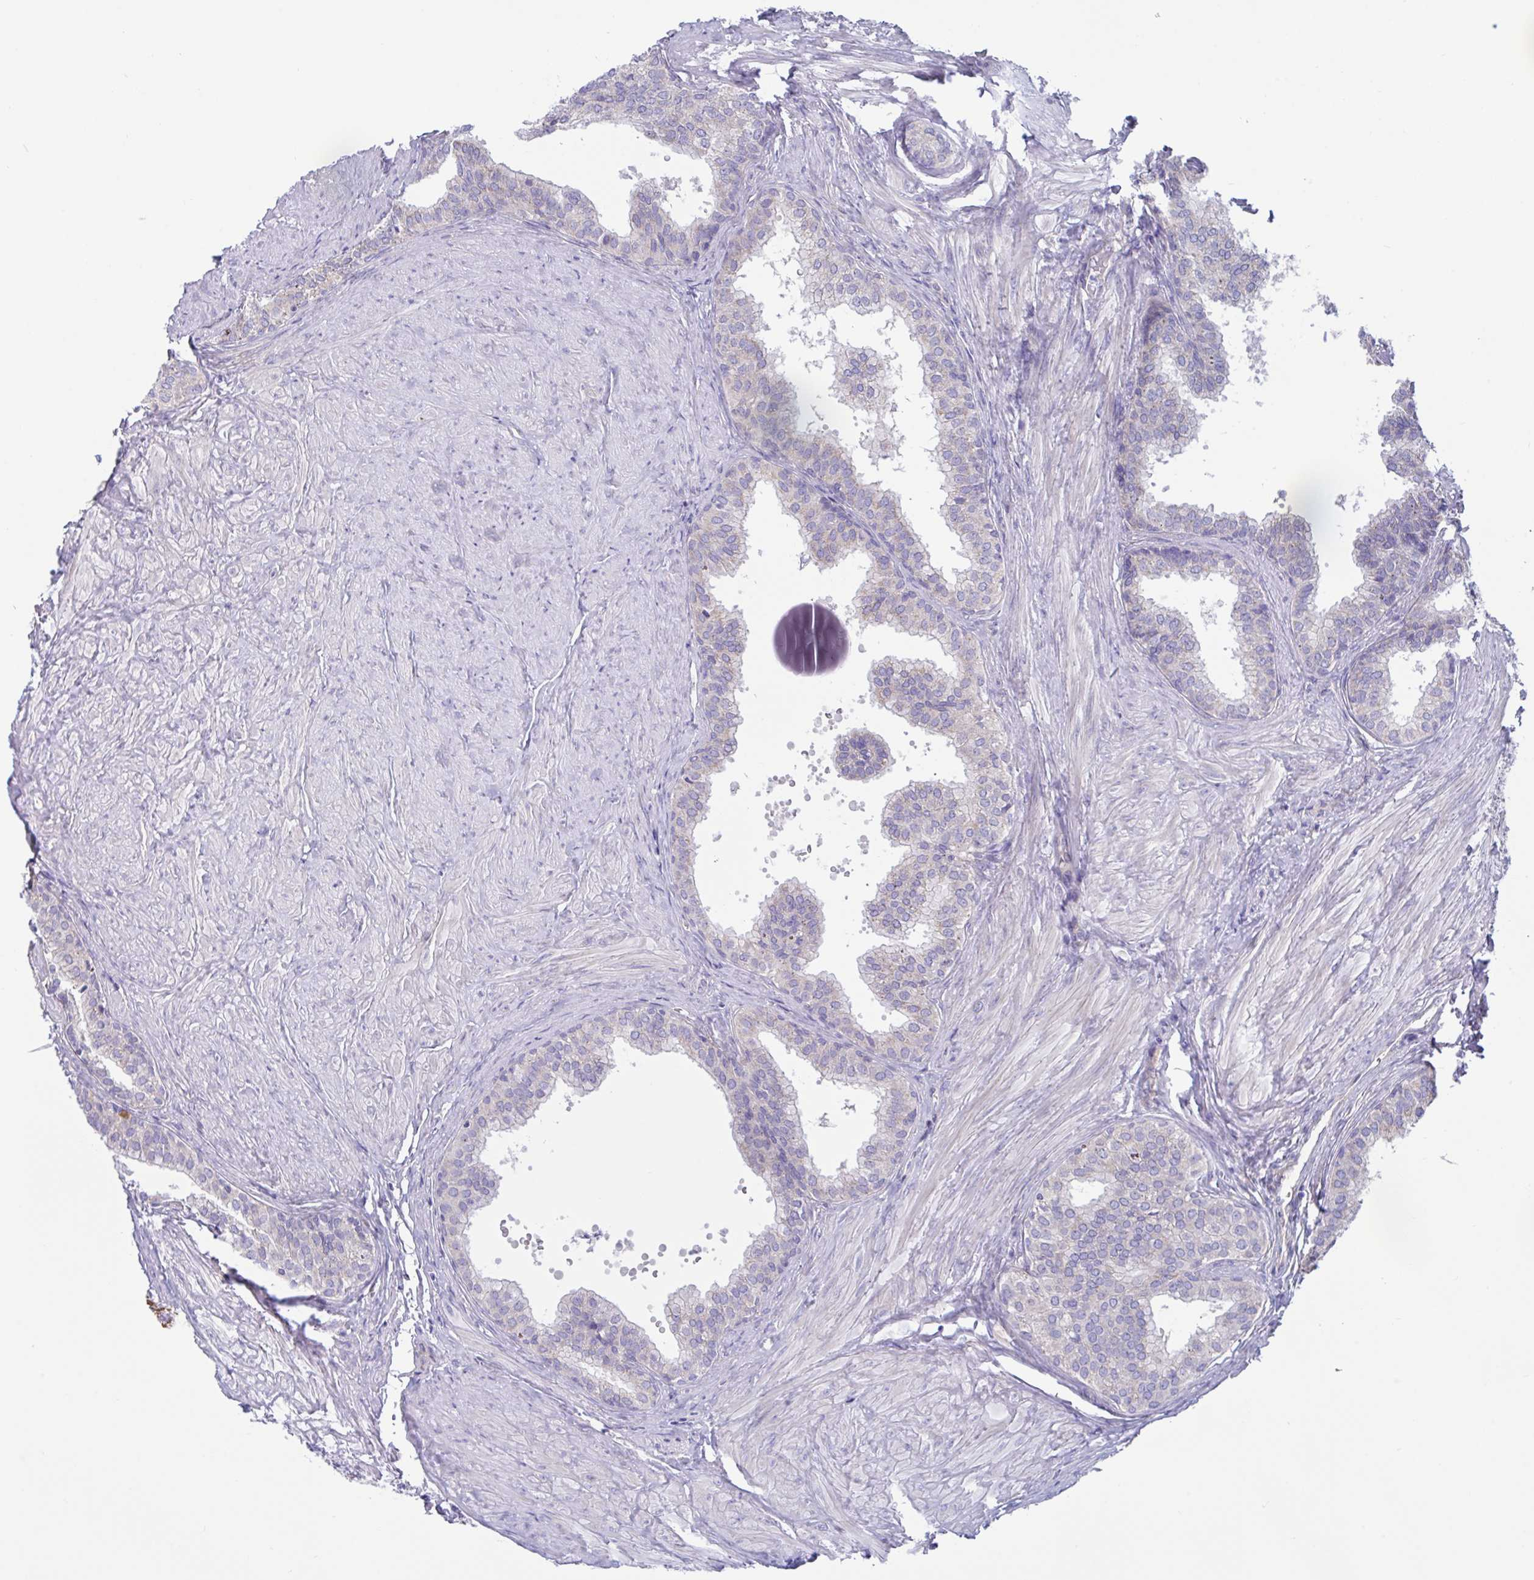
{"staining": {"intensity": "negative", "quantity": "none", "location": "none"}, "tissue": "prostate", "cell_type": "Glandular cells", "image_type": "normal", "snomed": [{"axis": "morphology", "description": "Normal tissue, NOS"}, {"axis": "topography", "description": "Prostate"}, {"axis": "topography", "description": "Peripheral nerve tissue"}], "caption": "A high-resolution image shows immunohistochemistry (IHC) staining of unremarkable prostate, which exhibits no significant positivity in glandular cells.", "gene": "IL37", "patient": {"sex": "male", "age": 55}}